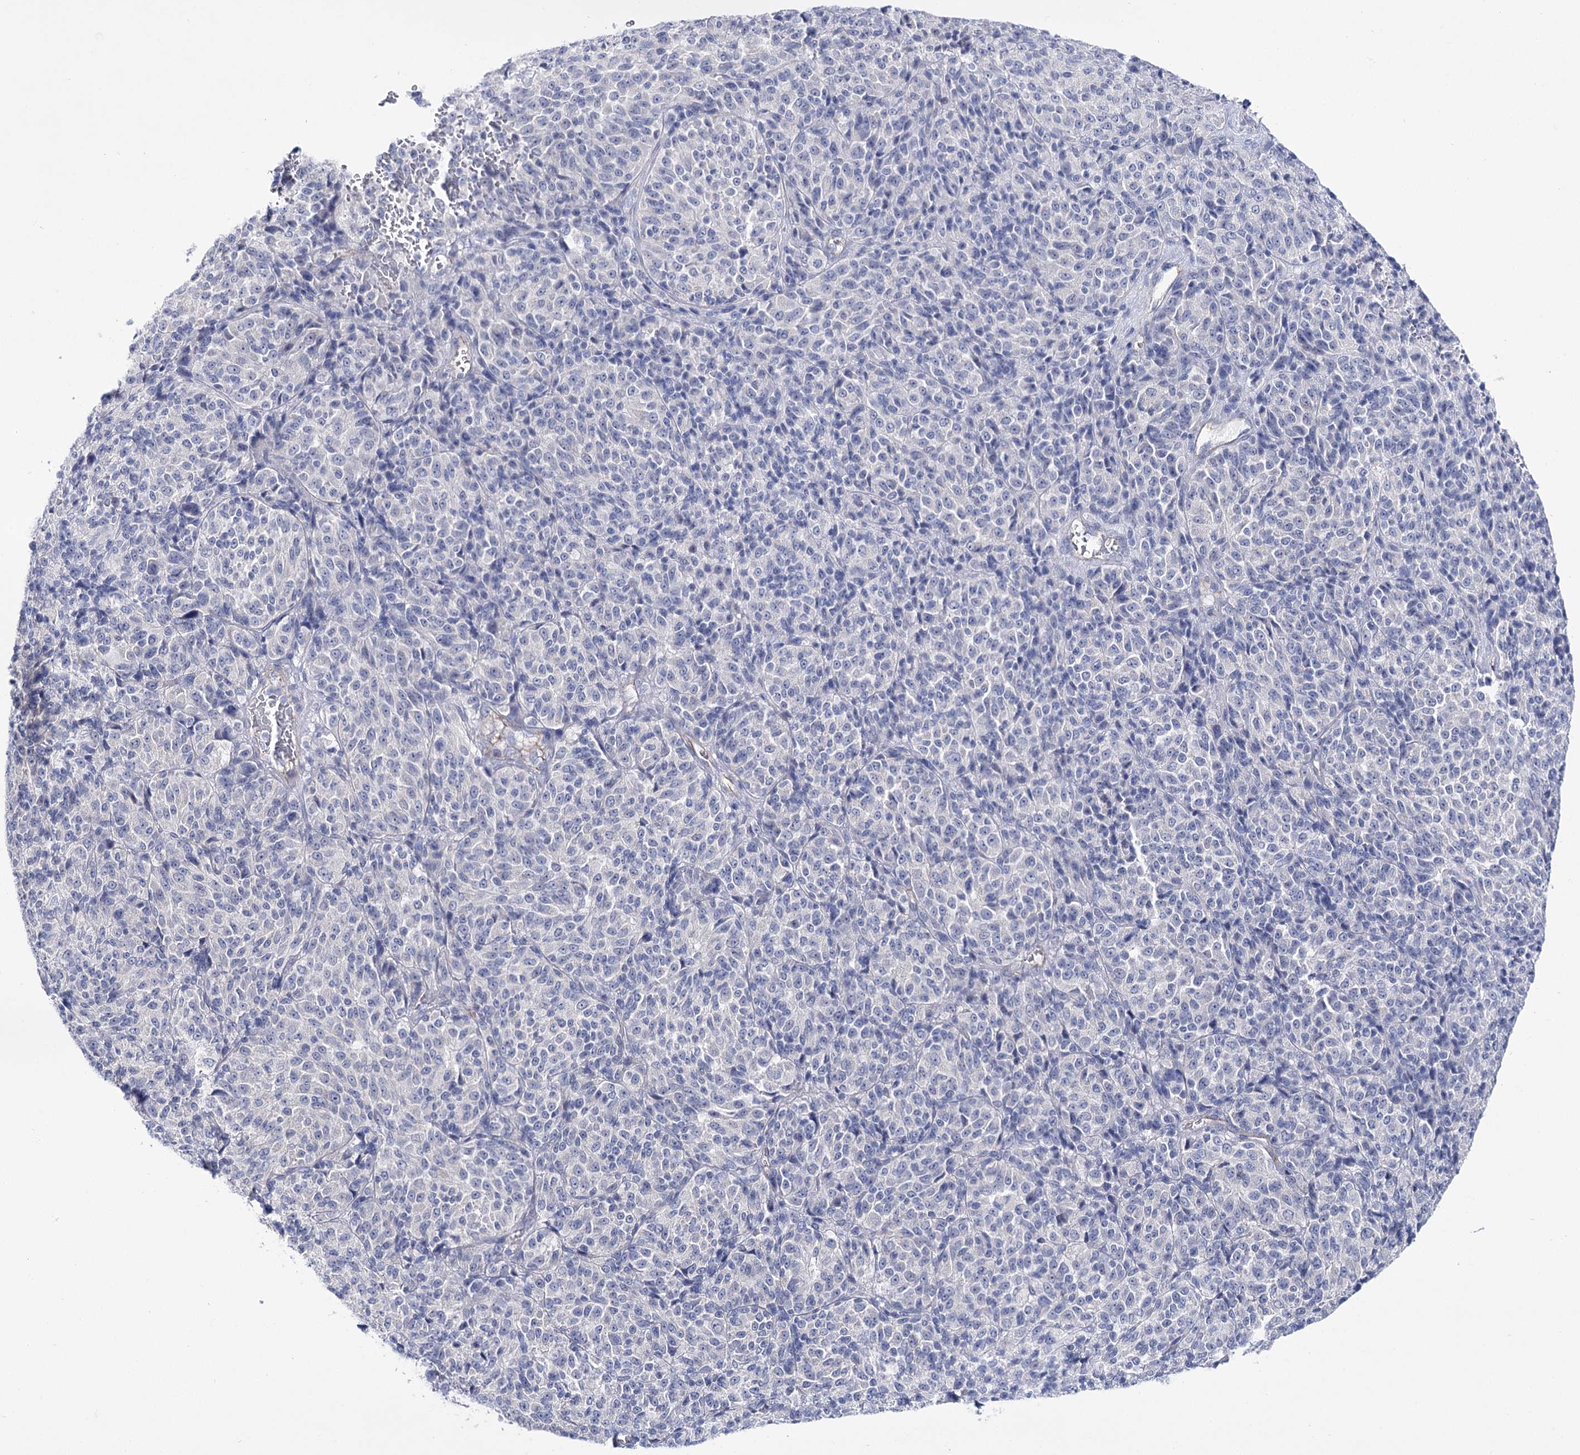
{"staining": {"intensity": "negative", "quantity": "none", "location": "none"}, "tissue": "melanoma", "cell_type": "Tumor cells", "image_type": "cancer", "snomed": [{"axis": "morphology", "description": "Malignant melanoma, Metastatic site"}, {"axis": "topography", "description": "Brain"}], "caption": "High magnification brightfield microscopy of malignant melanoma (metastatic site) stained with DAB (3,3'-diaminobenzidine) (brown) and counterstained with hematoxylin (blue): tumor cells show no significant staining. (DAB immunohistochemistry (IHC), high magnification).", "gene": "NRAP", "patient": {"sex": "female", "age": 56}}